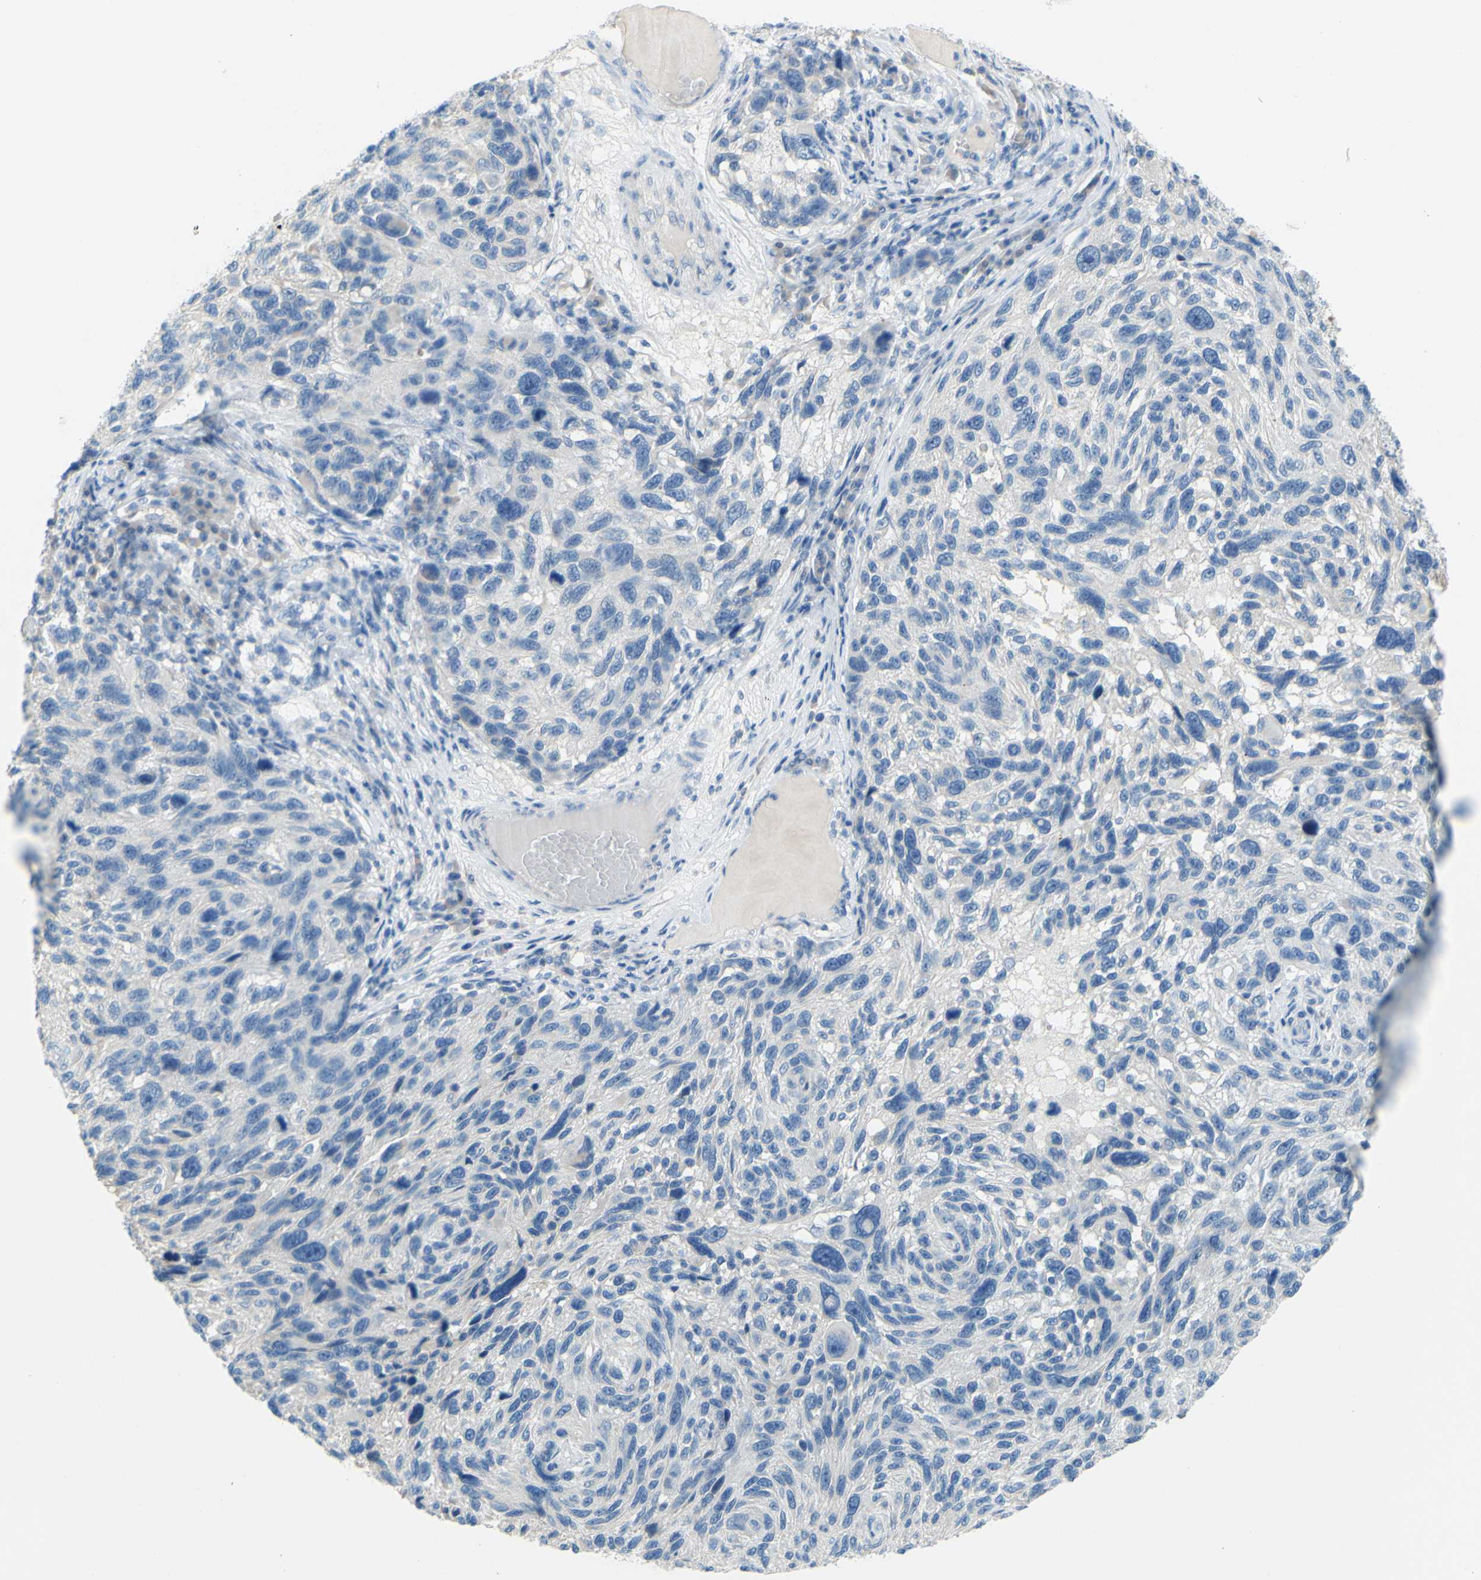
{"staining": {"intensity": "negative", "quantity": "none", "location": "none"}, "tissue": "melanoma", "cell_type": "Tumor cells", "image_type": "cancer", "snomed": [{"axis": "morphology", "description": "Malignant melanoma, NOS"}, {"axis": "topography", "description": "Skin"}], "caption": "This is a image of immunohistochemistry staining of melanoma, which shows no staining in tumor cells.", "gene": "SLC1A2", "patient": {"sex": "male", "age": 53}}